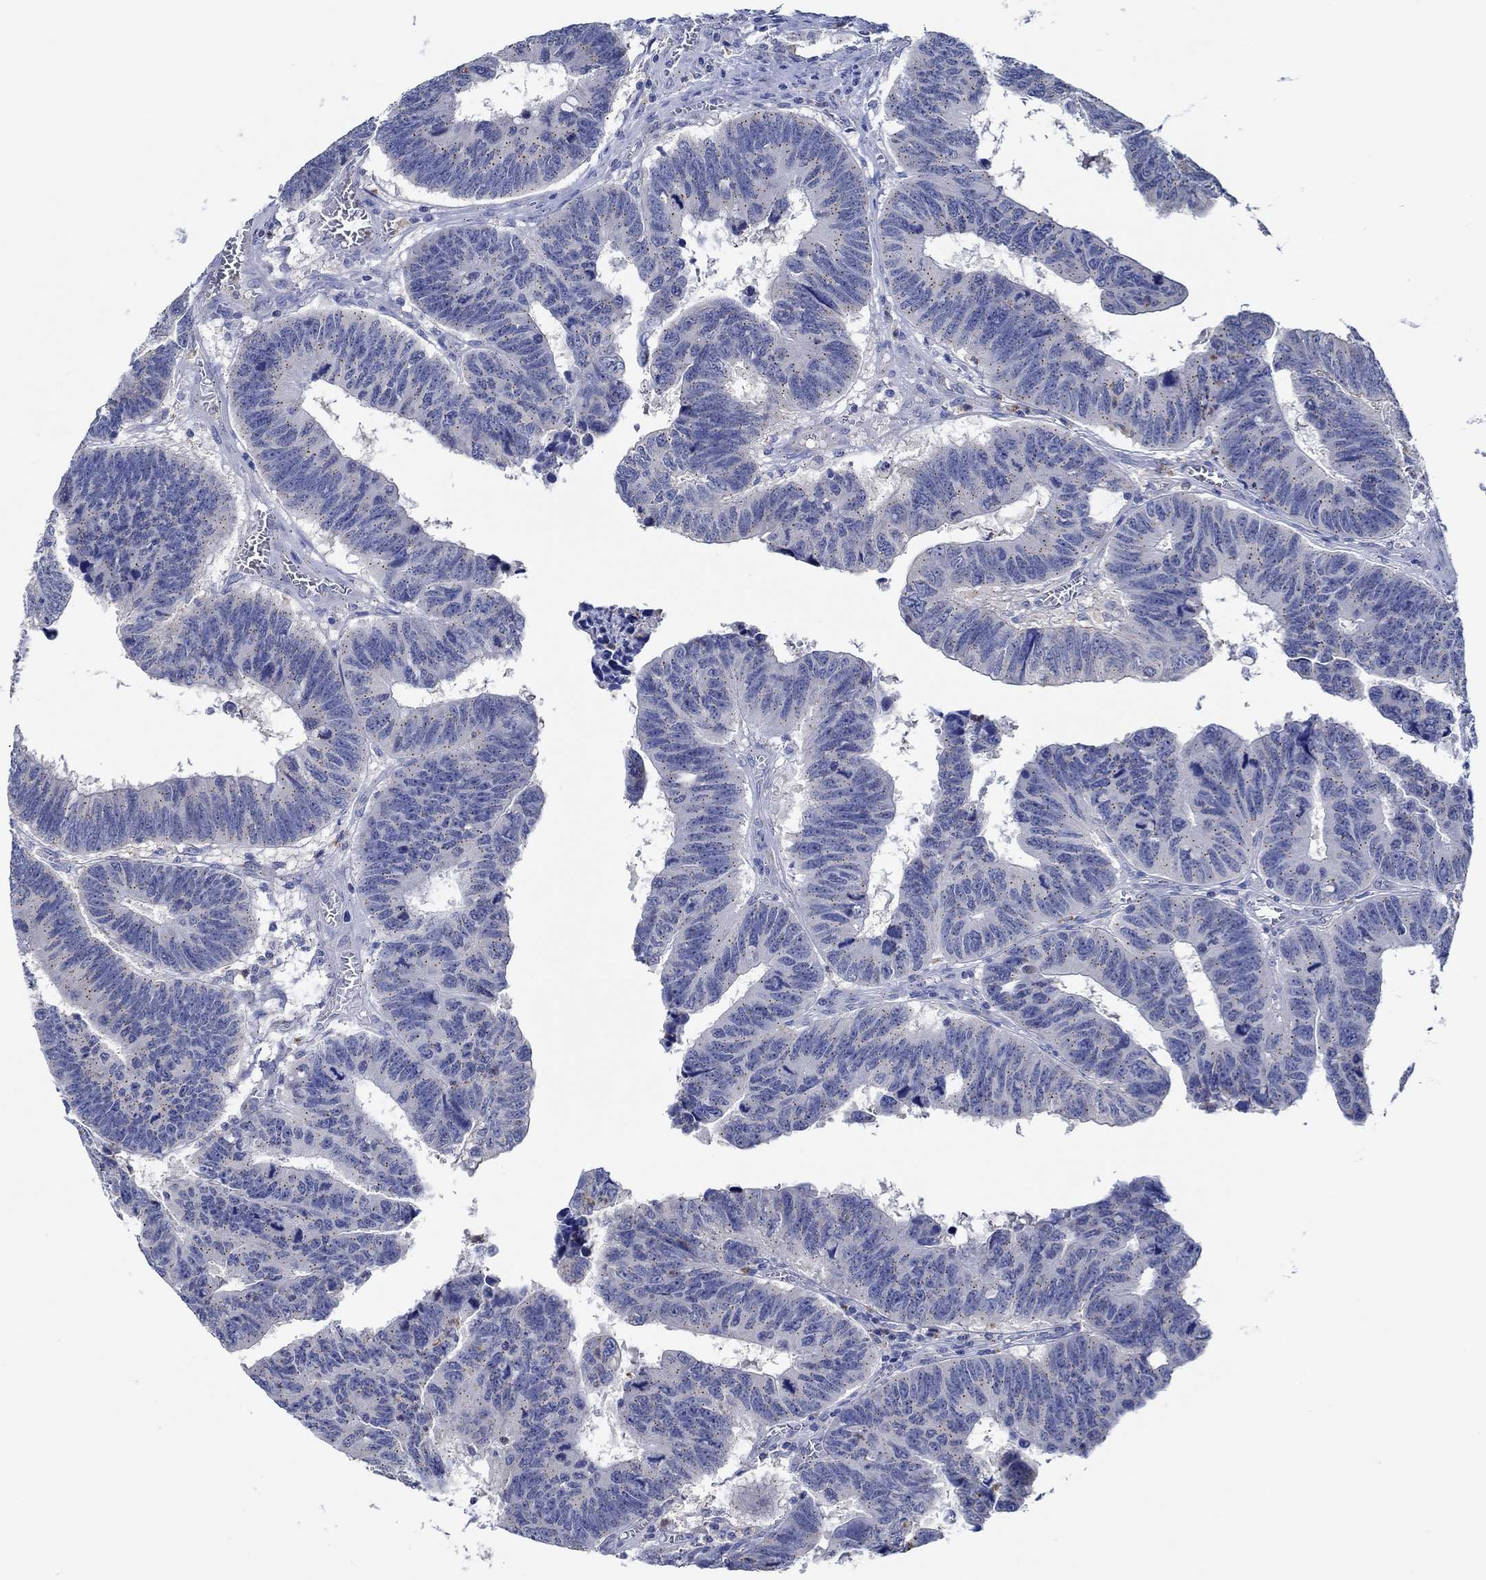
{"staining": {"intensity": "negative", "quantity": "none", "location": "none"}, "tissue": "colorectal cancer", "cell_type": "Tumor cells", "image_type": "cancer", "snomed": [{"axis": "morphology", "description": "Adenocarcinoma, NOS"}, {"axis": "topography", "description": "Appendix"}, {"axis": "topography", "description": "Colon"}, {"axis": "topography", "description": "Cecum"}, {"axis": "topography", "description": "Colon asc"}], "caption": "High magnification brightfield microscopy of colorectal adenocarcinoma stained with DAB (brown) and counterstained with hematoxylin (blue): tumor cells show no significant expression.", "gene": "CPM", "patient": {"sex": "female", "age": 85}}